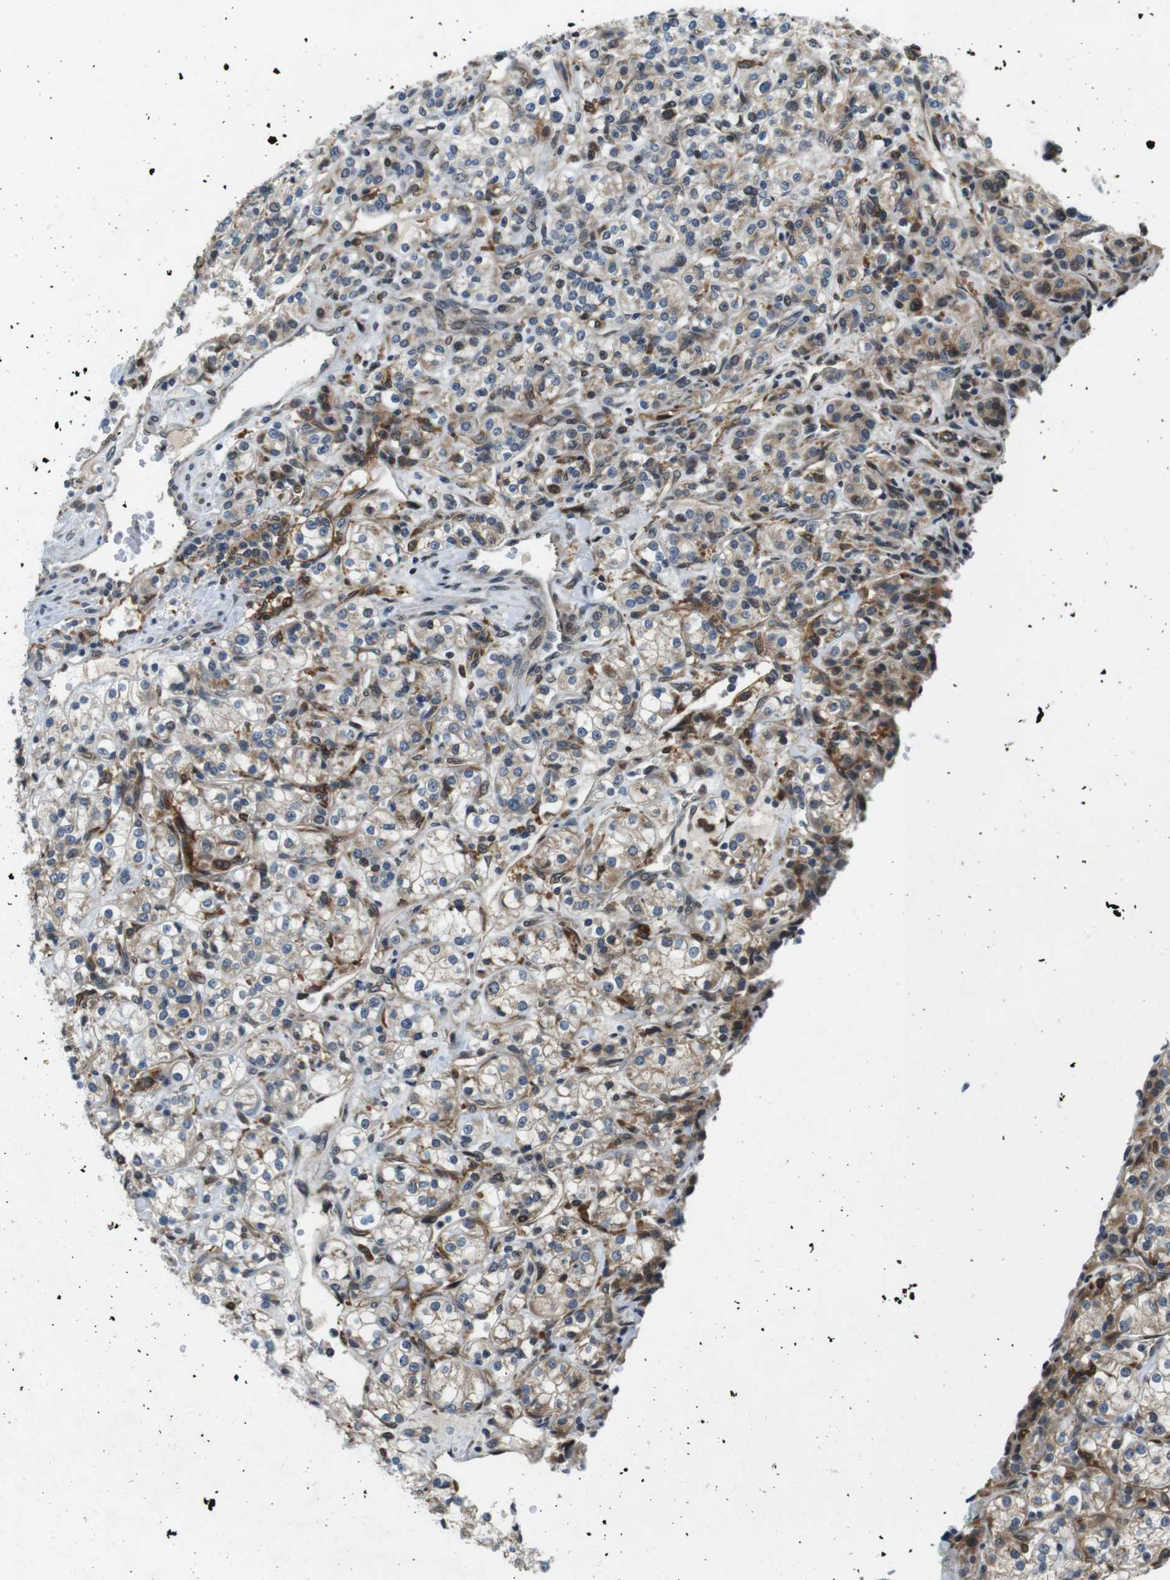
{"staining": {"intensity": "moderate", "quantity": "<25%", "location": "cytoplasmic/membranous"}, "tissue": "renal cancer", "cell_type": "Tumor cells", "image_type": "cancer", "snomed": [{"axis": "morphology", "description": "Adenocarcinoma, NOS"}, {"axis": "topography", "description": "Kidney"}], "caption": "Approximately <25% of tumor cells in renal cancer (adenocarcinoma) display moderate cytoplasmic/membranous protein expression as visualized by brown immunohistochemical staining.", "gene": "PALD1", "patient": {"sex": "male", "age": 77}}